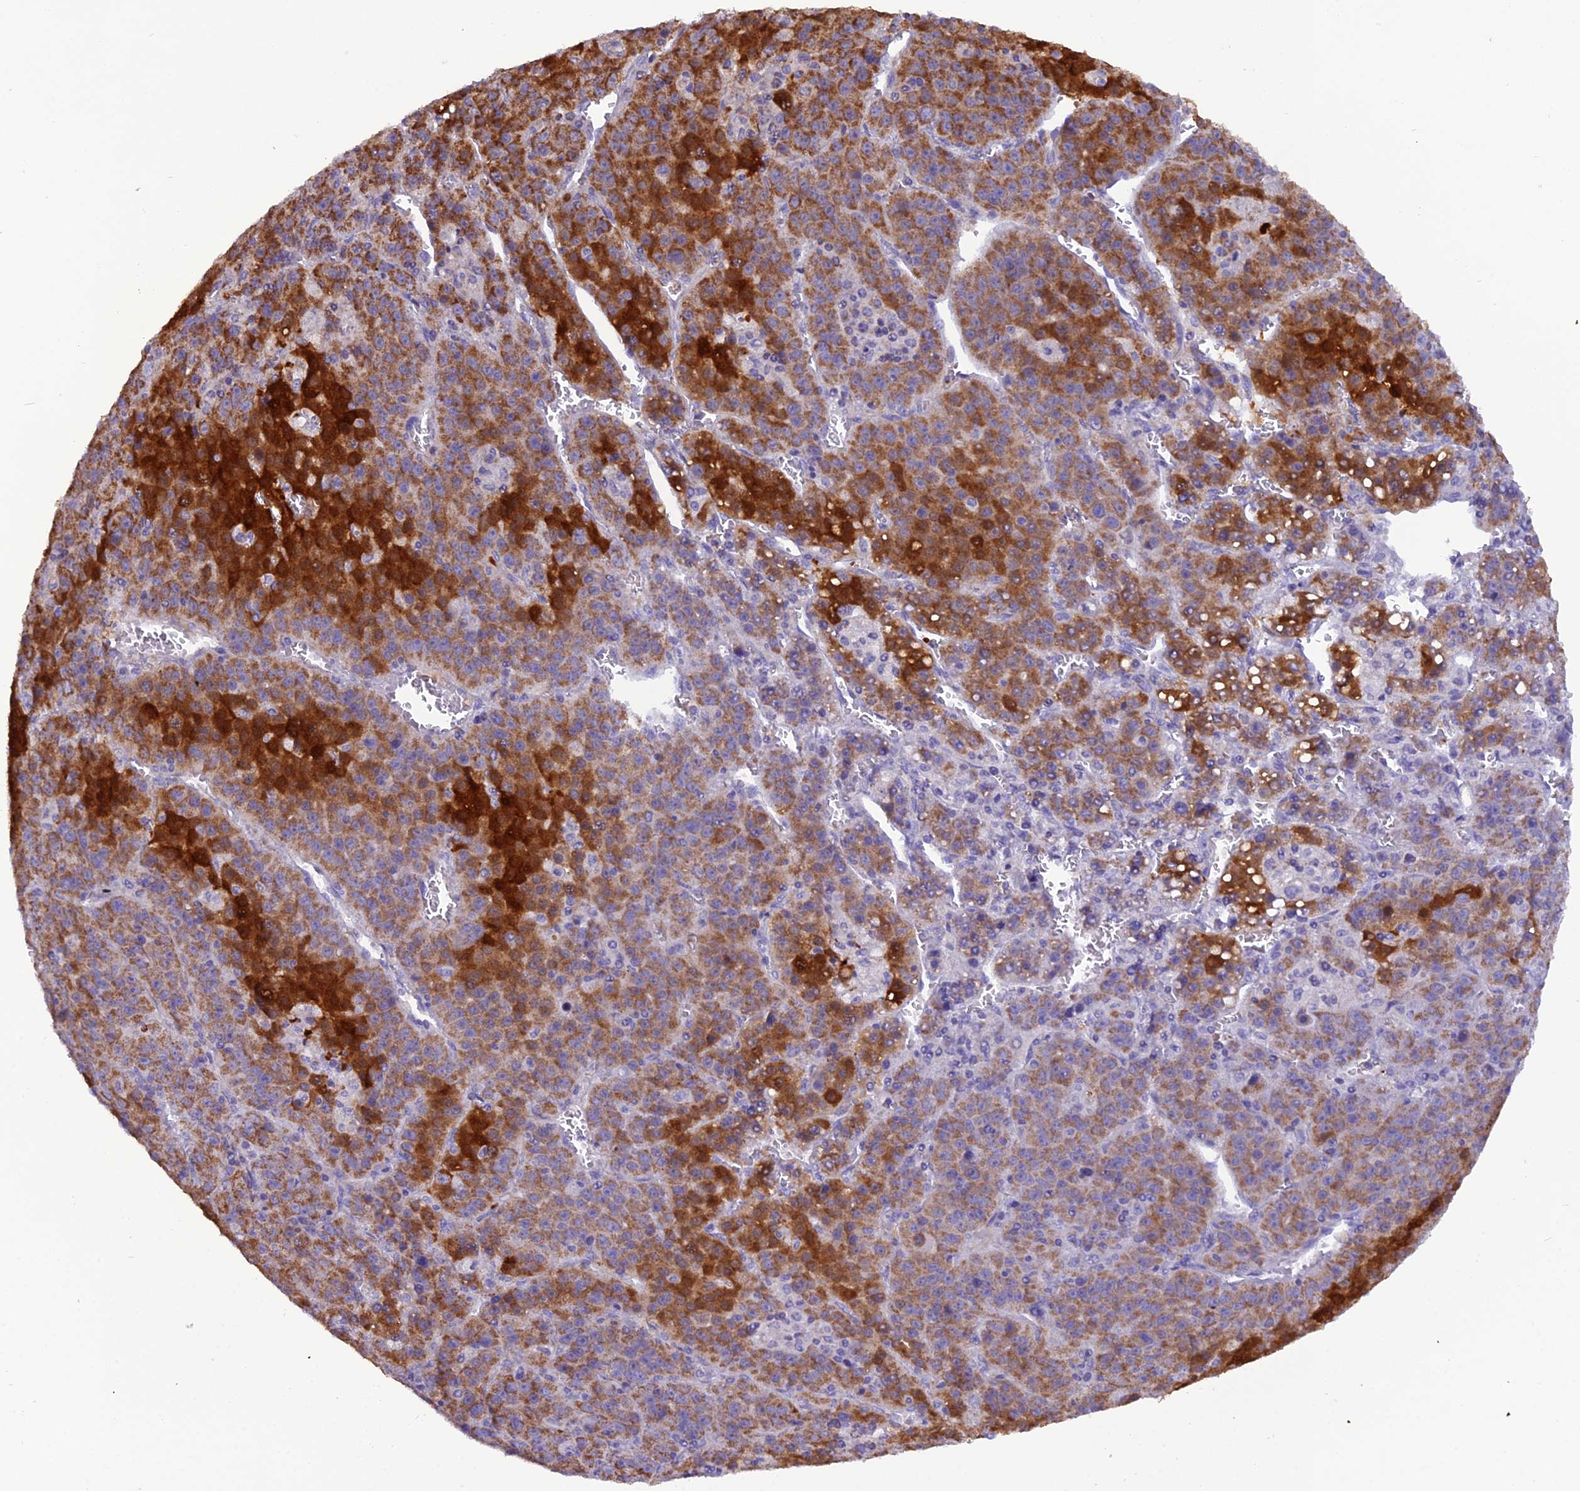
{"staining": {"intensity": "strong", "quantity": ">75%", "location": "cytoplasmic/membranous"}, "tissue": "liver cancer", "cell_type": "Tumor cells", "image_type": "cancer", "snomed": [{"axis": "morphology", "description": "Carcinoma, Hepatocellular, NOS"}, {"axis": "topography", "description": "Liver"}], "caption": "IHC of human hepatocellular carcinoma (liver) displays high levels of strong cytoplasmic/membranous staining in about >75% of tumor cells.", "gene": "GPD1", "patient": {"sex": "female", "age": 53}}